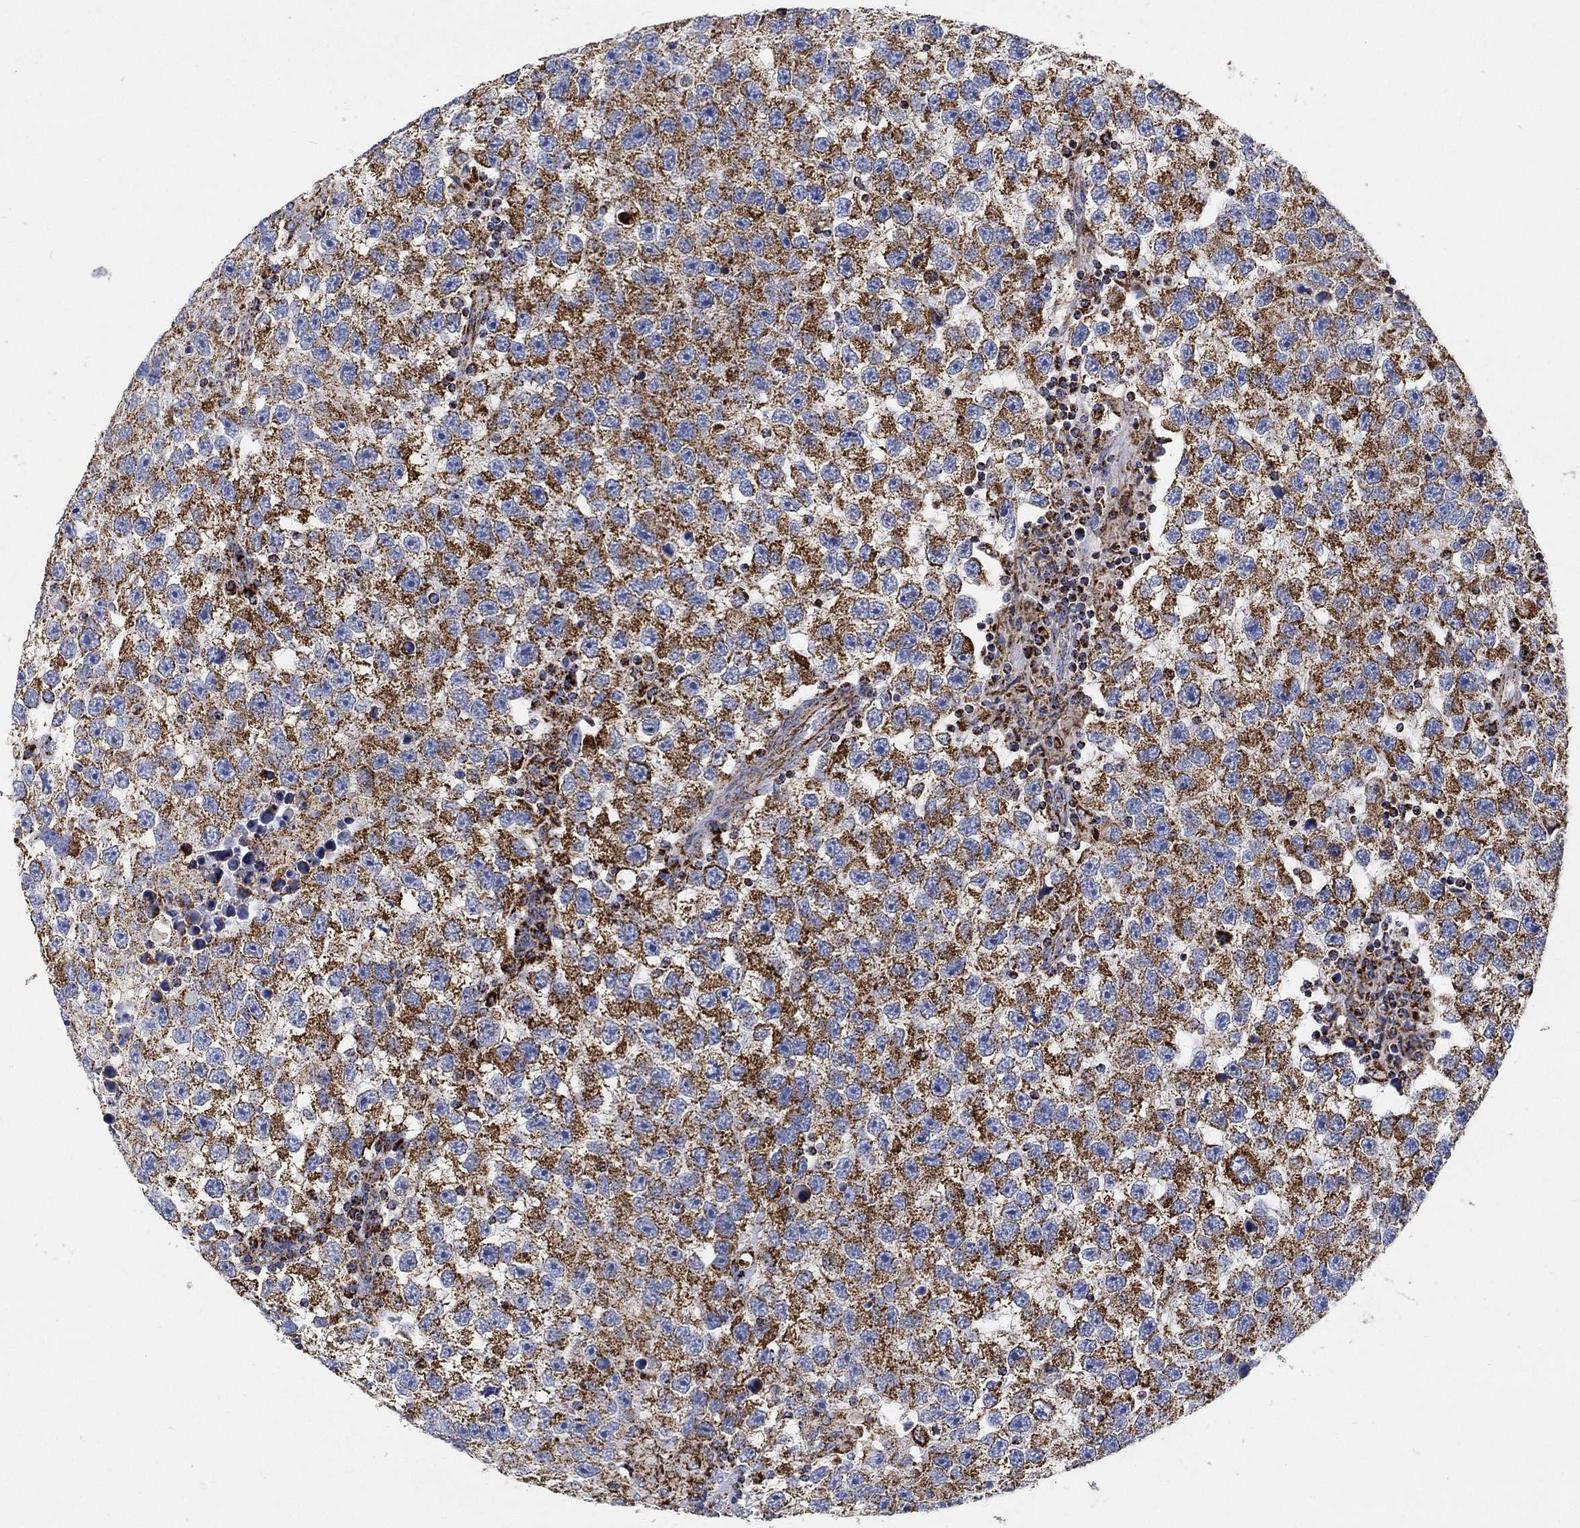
{"staining": {"intensity": "strong", "quantity": ">75%", "location": "cytoplasmic/membranous"}, "tissue": "testis cancer", "cell_type": "Tumor cells", "image_type": "cancer", "snomed": [{"axis": "morphology", "description": "Seminoma, NOS"}, {"axis": "topography", "description": "Testis"}], "caption": "Immunohistochemistry (IHC) (DAB) staining of human seminoma (testis) exhibits strong cytoplasmic/membranous protein staining in approximately >75% of tumor cells. Using DAB (3,3'-diaminobenzidine) (brown) and hematoxylin (blue) stains, captured at high magnification using brightfield microscopy.", "gene": "NDUFS3", "patient": {"sex": "male", "age": 26}}